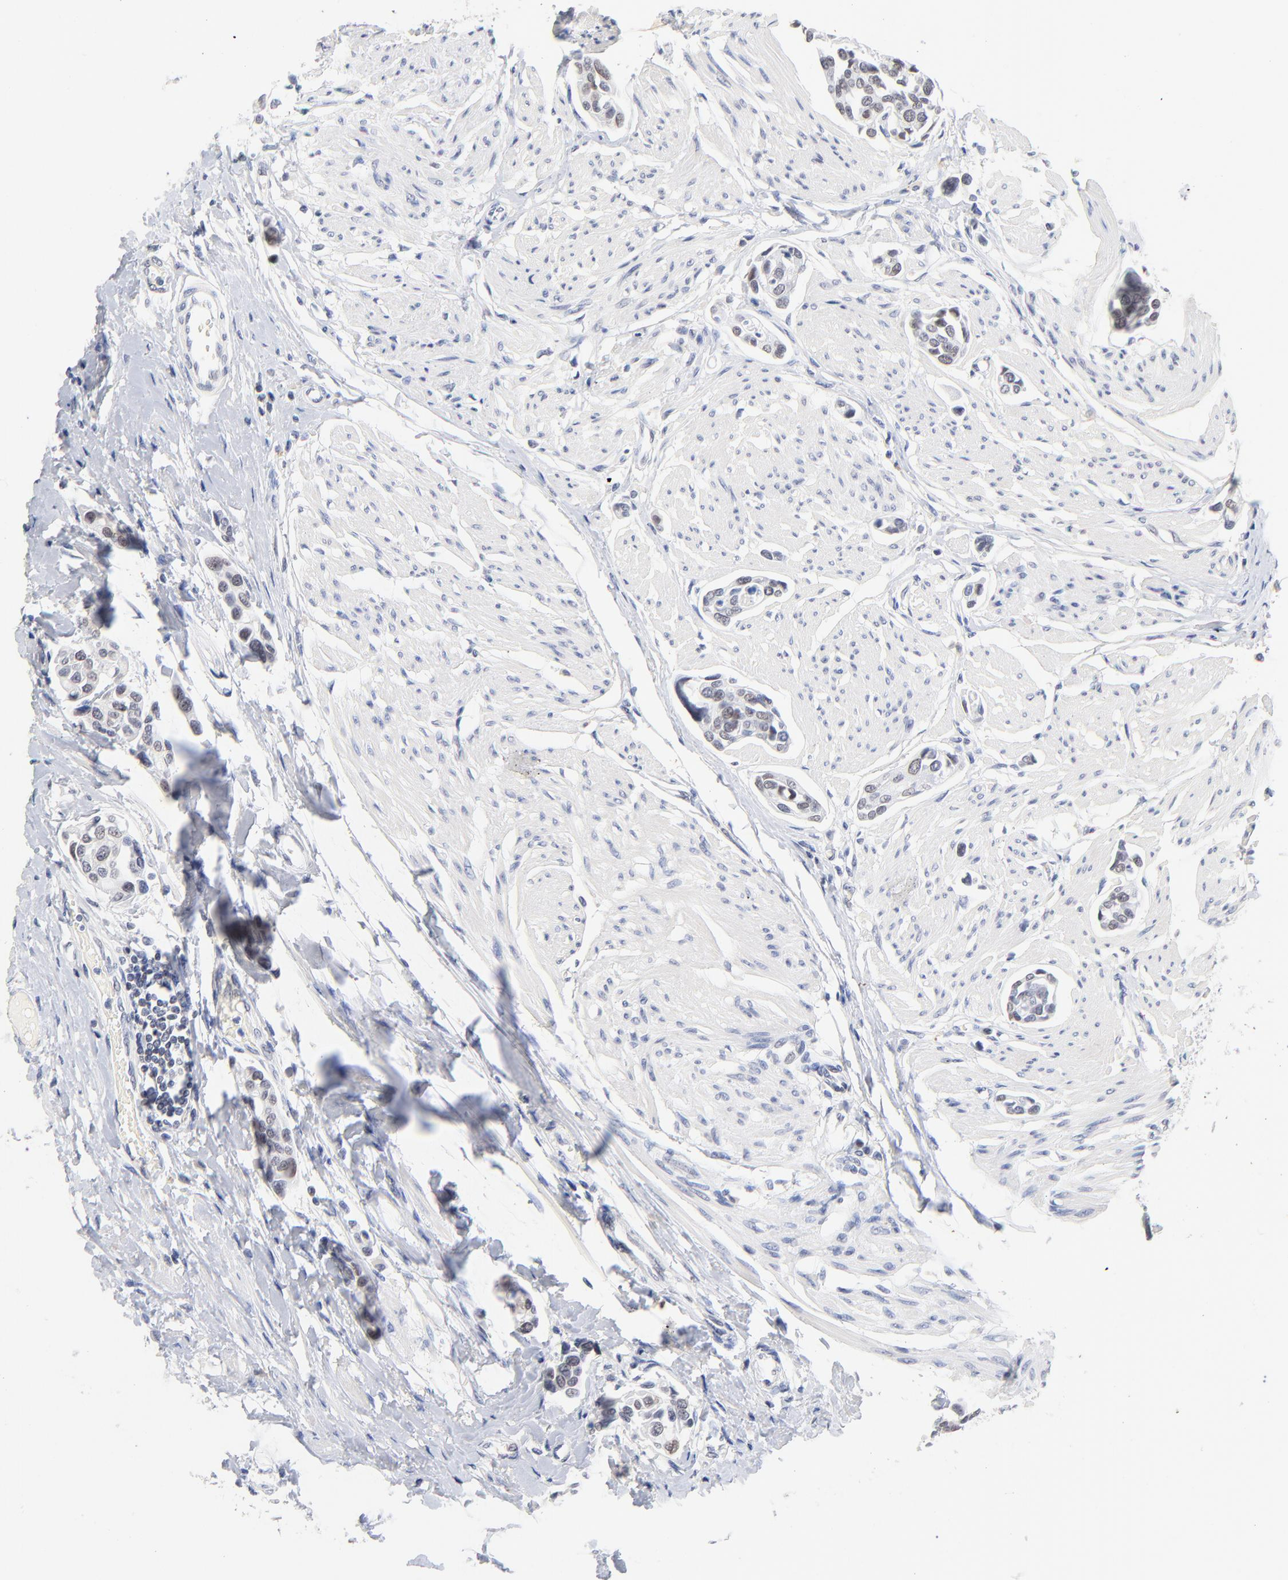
{"staining": {"intensity": "weak", "quantity": "25%-75%", "location": "nuclear"}, "tissue": "urothelial cancer", "cell_type": "Tumor cells", "image_type": "cancer", "snomed": [{"axis": "morphology", "description": "Urothelial carcinoma, High grade"}, {"axis": "topography", "description": "Urinary bladder"}], "caption": "Immunohistochemistry histopathology image of urothelial cancer stained for a protein (brown), which shows low levels of weak nuclear positivity in approximately 25%-75% of tumor cells.", "gene": "ORC2", "patient": {"sex": "male", "age": 78}}